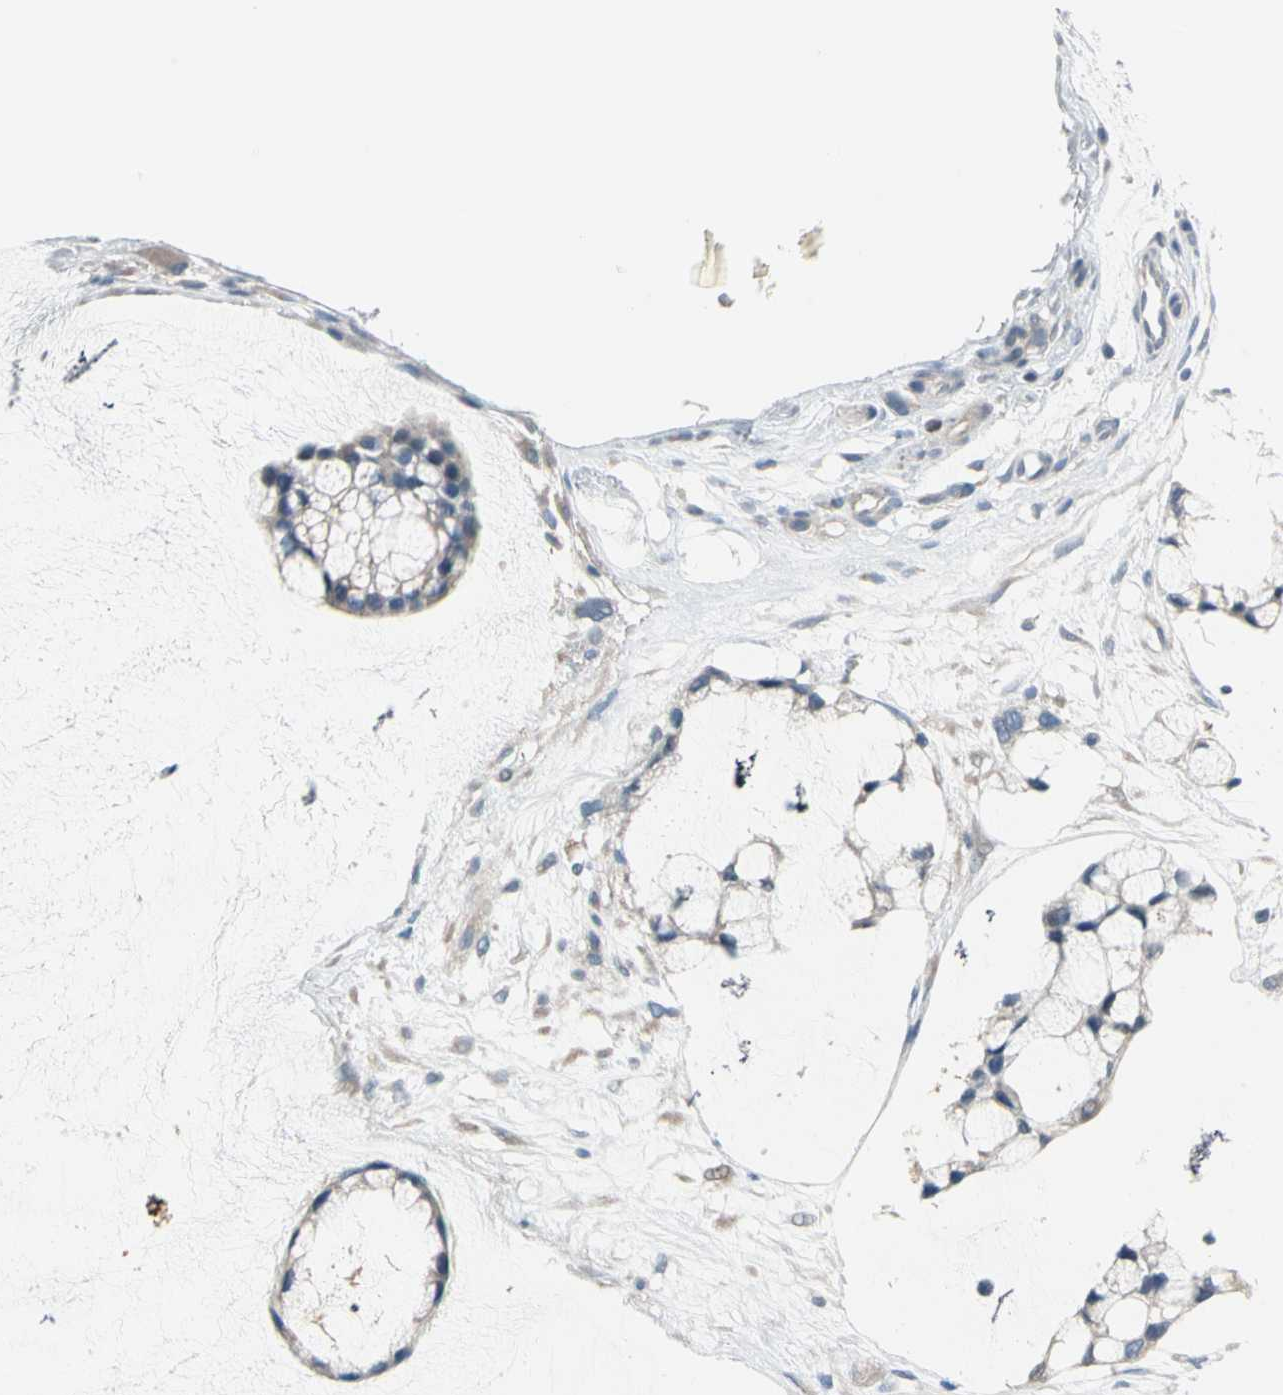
{"staining": {"intensity": "weak", "quantity": ">75%", "location": "cytoplasmic/membranous"}, "tissue": "ovarian cancer", "cell_type": "Tumor cells", "image_type": "cancer", "snomed": [{"axis": "morphology", "description": "Cystadenocarcinoma, mucinous, NOS"}, {"axis": "topography", "description": "Ovary"}], "caption": "Brown immunohistochemical staining in human ovarian cancer displays weak cytoplasmic/membranous staining in approximately >75% of tumor cells.", "gene": "STK40", "patient": {"sex": "female", "age": 39}}